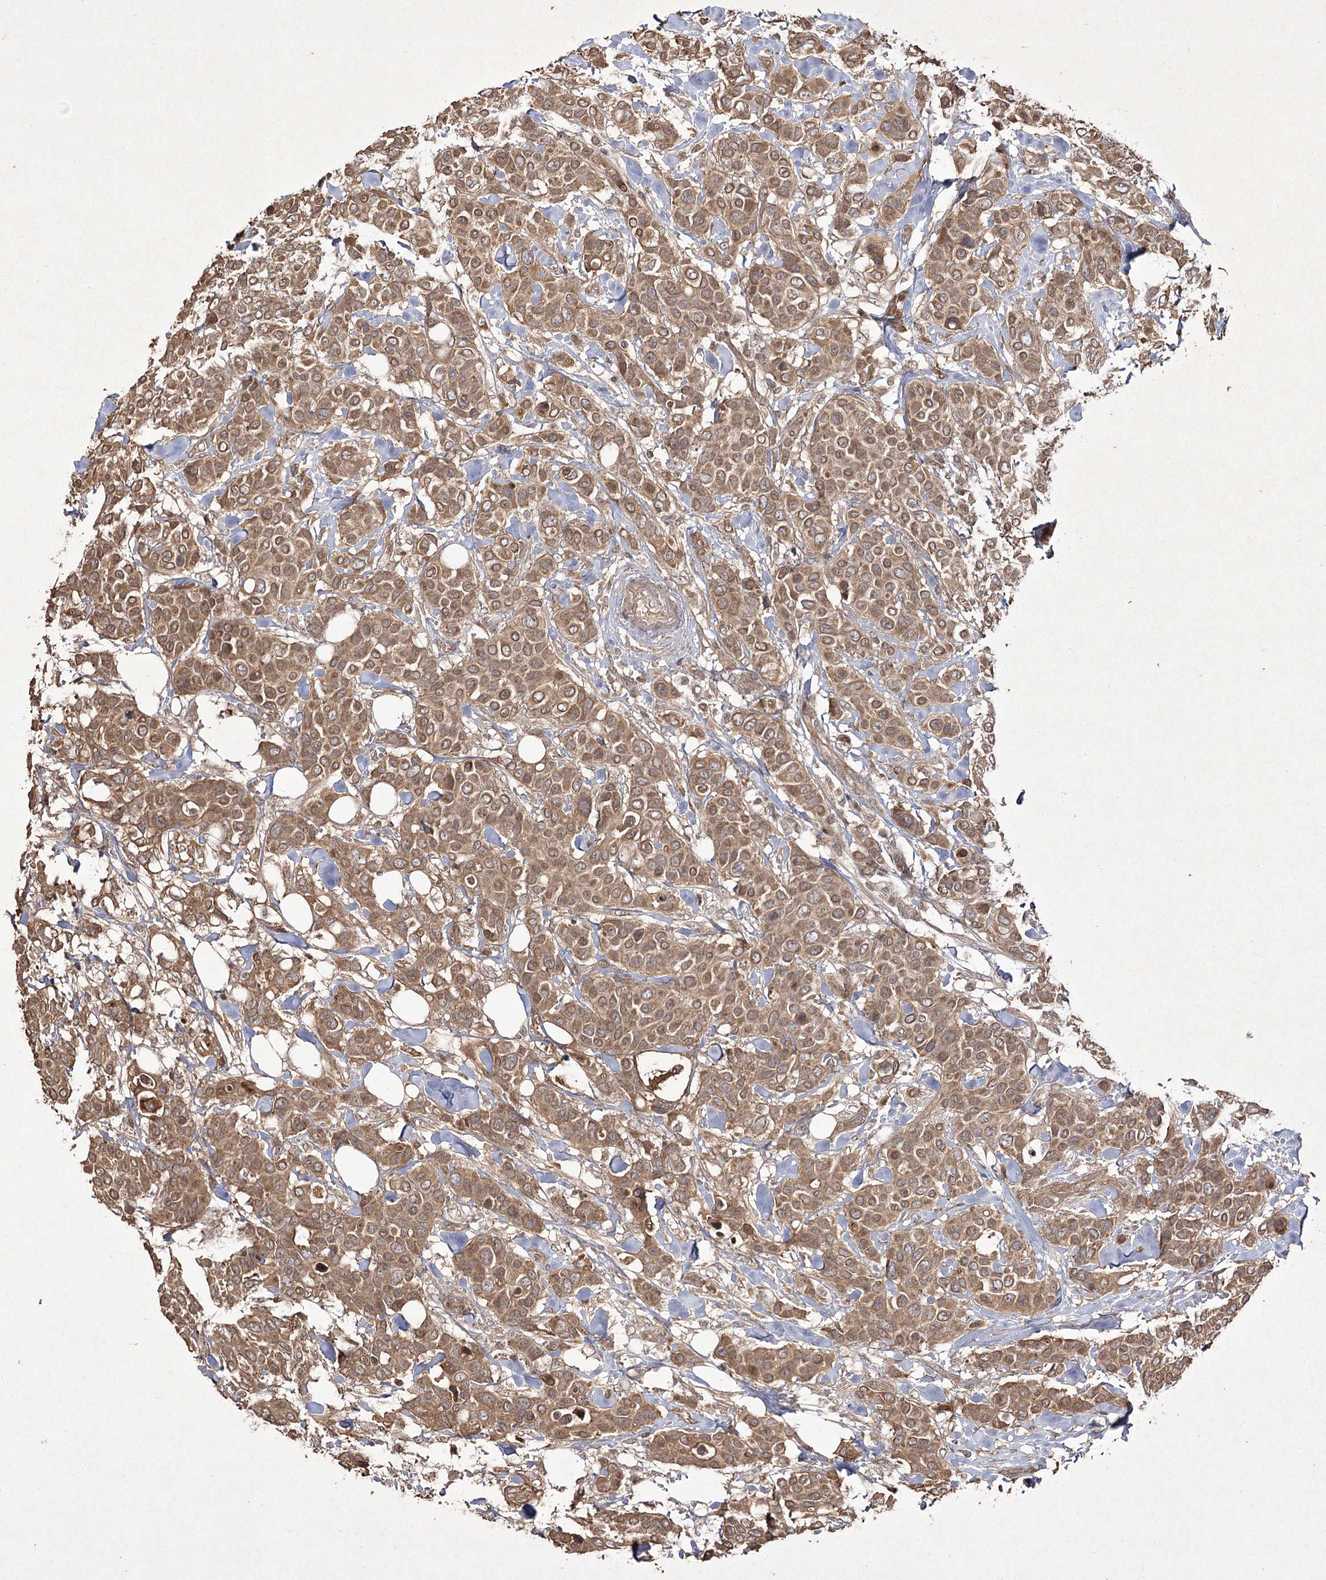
{"staining": {"intensity": "moderate", "quantity": ">75%", "location": "cytoplasmic/membranous"}, "tissue": "breast cancer", "cell_type": "Tumor cells", "image_type": "cancer", "snomed": [{"axis": "morphology", "description": "Lobular carcinoma"}, {"axis": "topography", "description": "Breast"}], "caption": "Immunohistochemical staining of breast cancer (lobular carcinoma) demonstrates medium levels of moderate cytoplasmic/membranous protein positivity in approximately >75% of tumor cells.", "gene": "FANCL", "patient": {"sex": "female", "age": 51}}